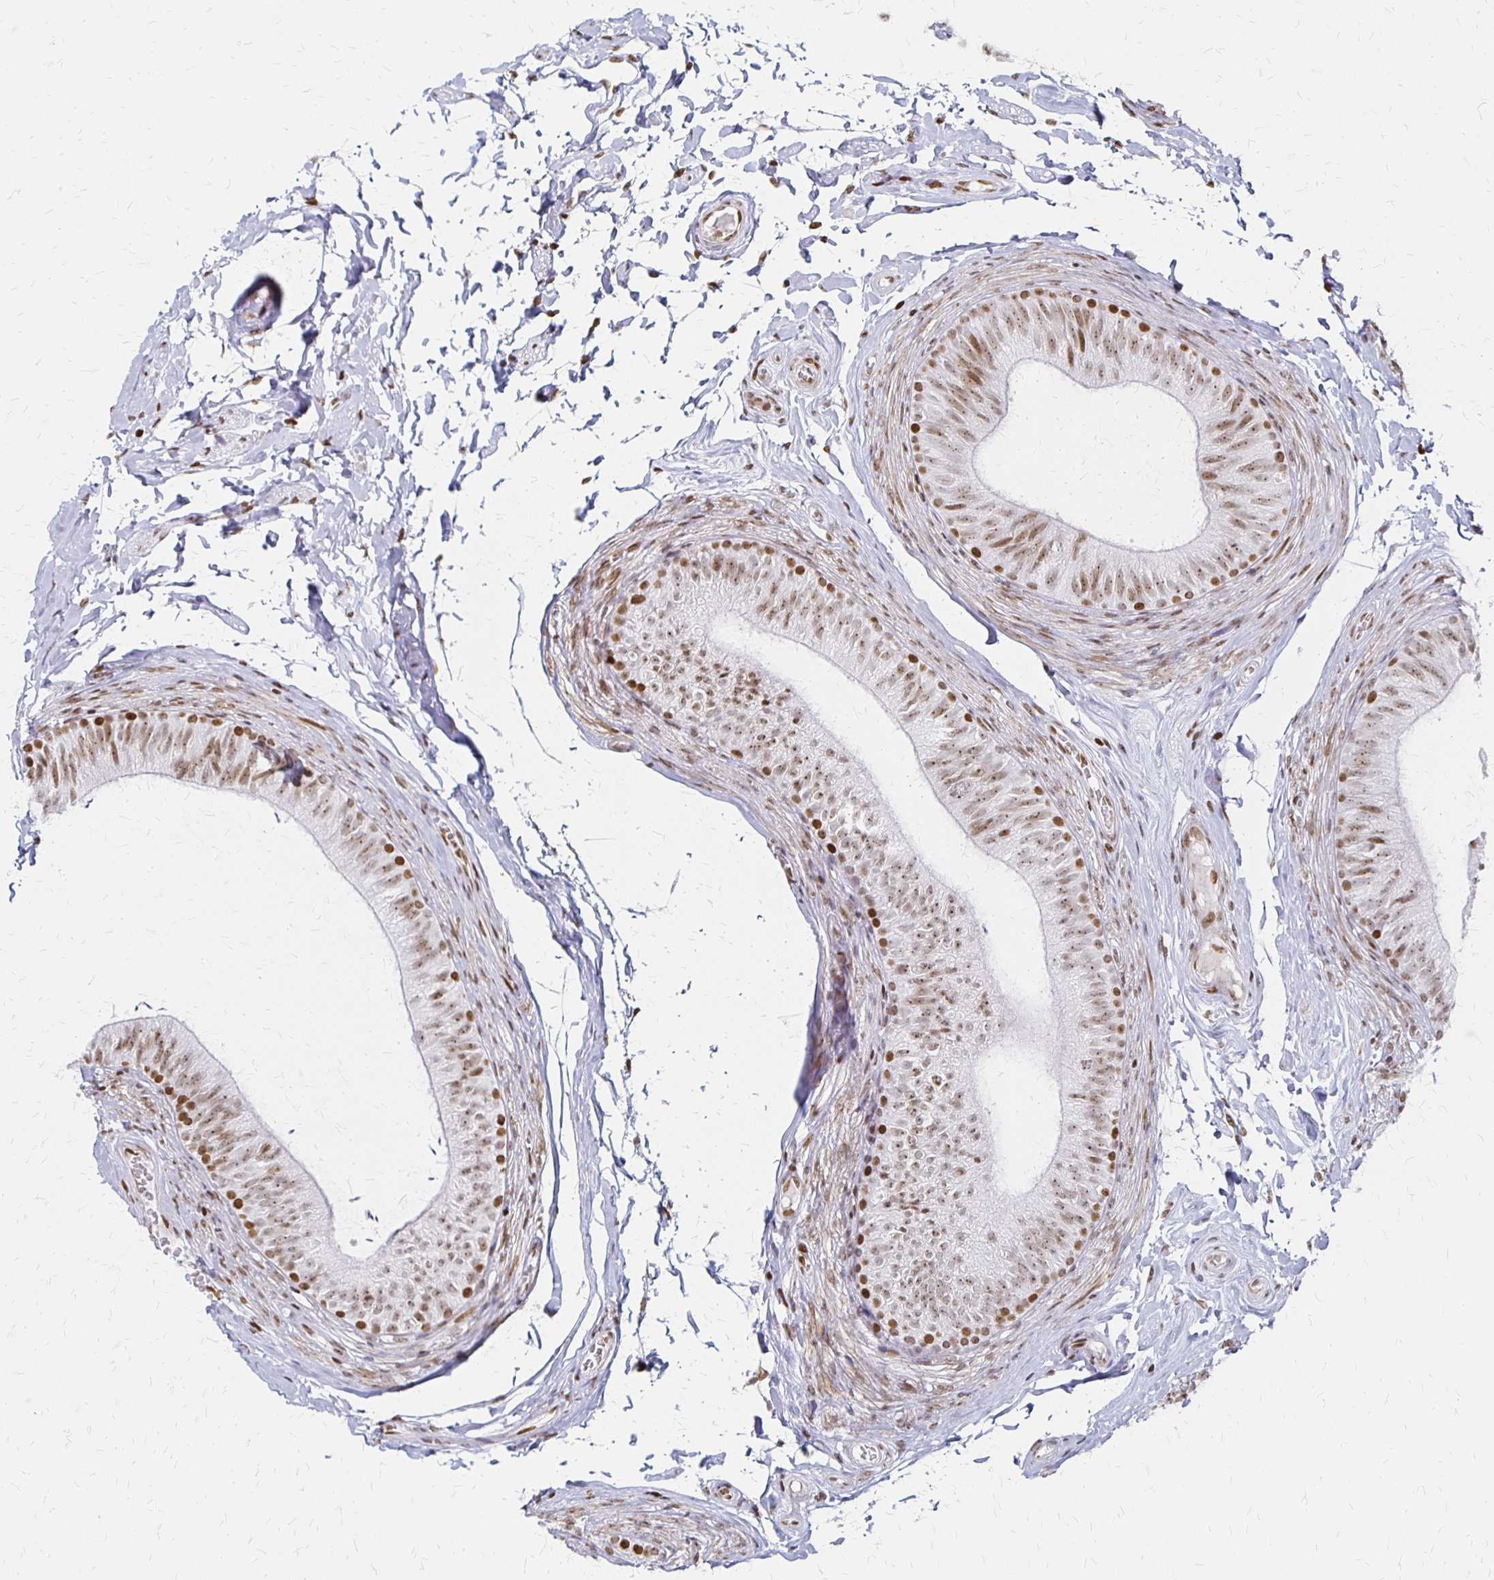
{"staining": {"intensity": "moderate", "quantity": ">75%", "location": "nuclear"}, "tissue": "epididymis", "cell_type": "Glandular cells", "image_type": "normal", "snomed": [{"axis": "morphology", "description": "Normal tissue, NOS"}, {"axis": "topography", "description": "Epididymis, spermatic cord, NOS"}, {"axis": "topography", "description": "Epididymis"}, {"axis": "topography", "description": "Peripheral nerve tissue"}], "caption": "Approximately >75% of glandular cells in unremarkable epididymis demonstrate moderate nuclear protein staining as visualized by brown immunohistochemical staining.", "gene": "ZNF280C", "patient": {"sex": "male", "age": 29}}